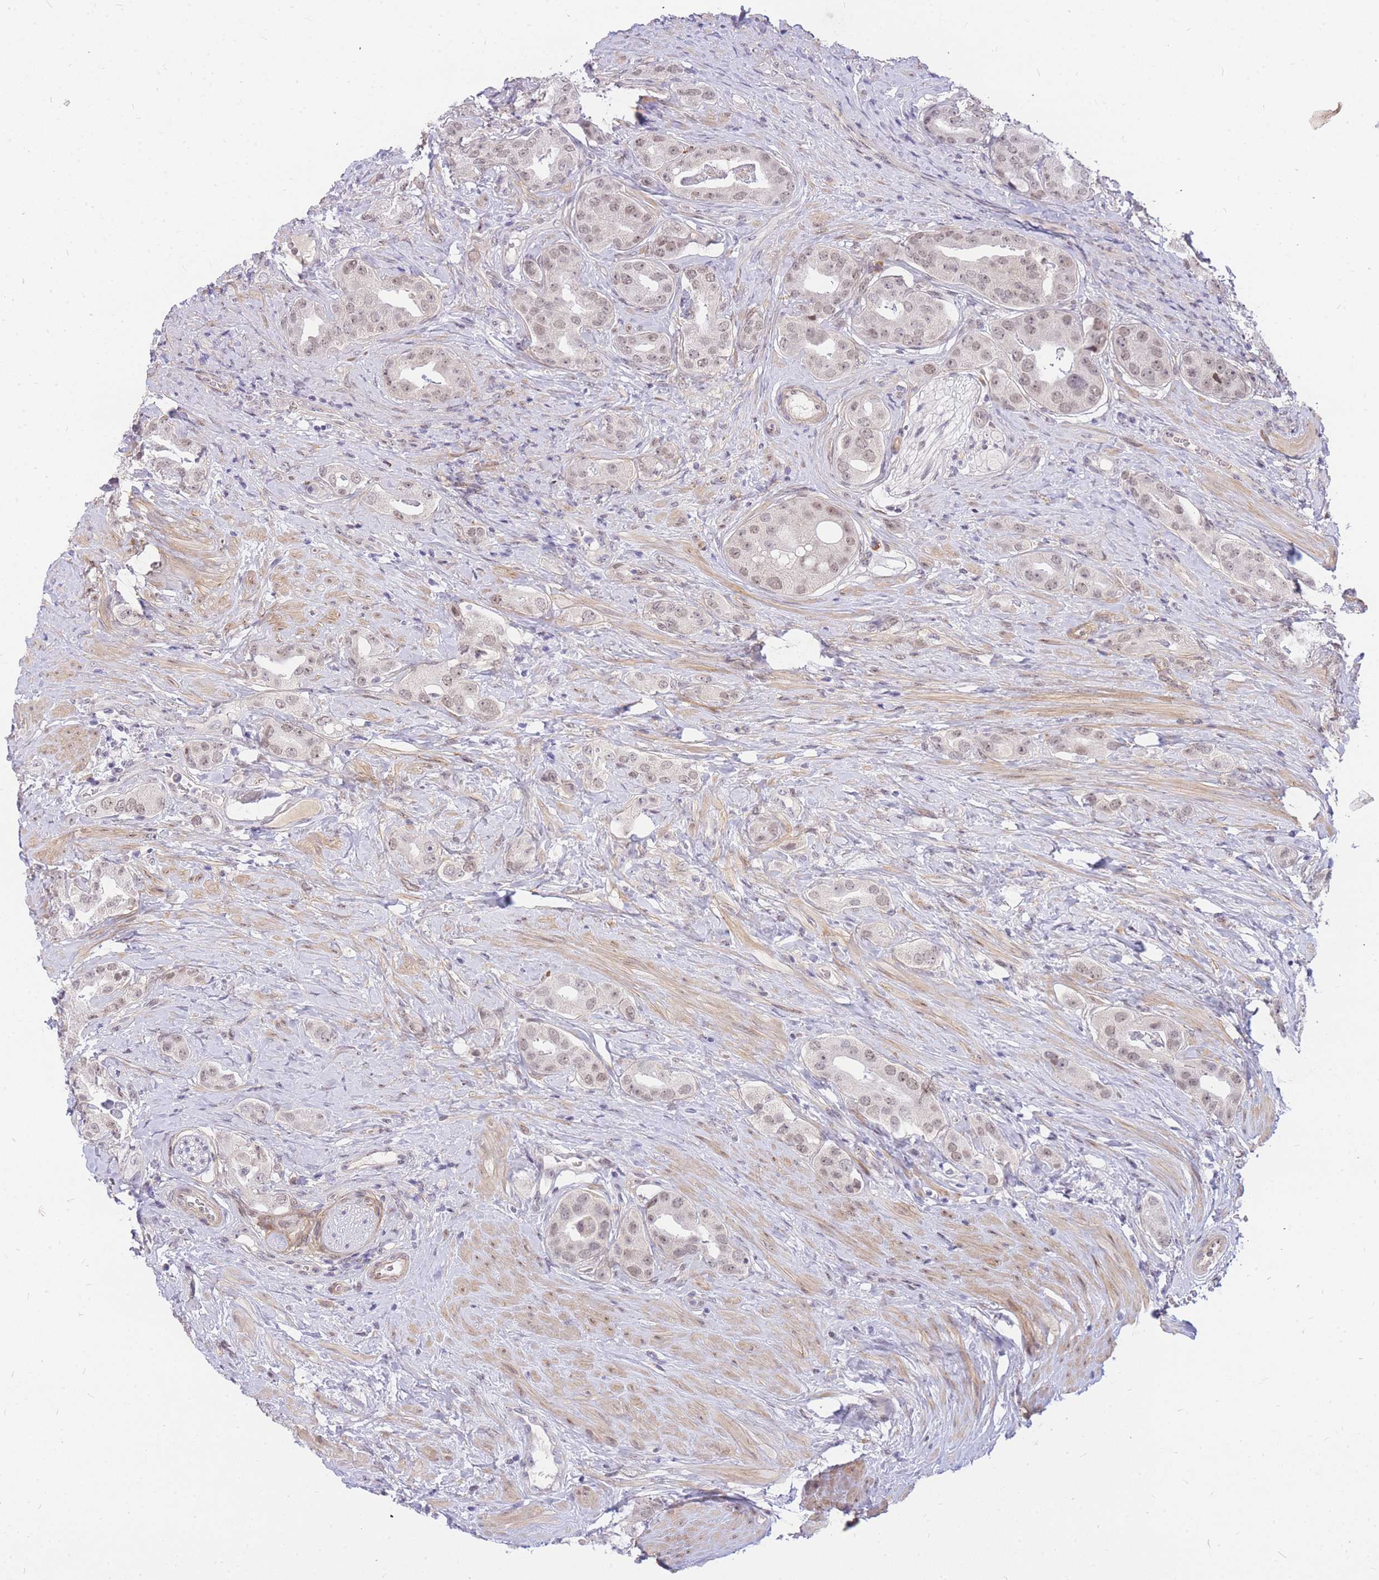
{"staining": {"intensity": "weak", "quantity": "25%-75%", "location": "nuclear"}, "tissue": "prostate cancer", "cell_type": "Tumor cells", "image_type": "cancer", "snomed": [{"axis": "morphology", "description": "Adenocarcinoma, High grade"}, {"axis": "topography", "description": "Prostate"}], "caption": "Immunohistochemical staining of prostate cancer (high-grade adenocarcinoma) exhibits weak nuclear protein positivity in about 25%-75% of tumor cells. (DAB = brown stain, brightfield microscopy at high magnification).", "gene": "TLE2", "patient": {"sex": "male", "age": 63}}